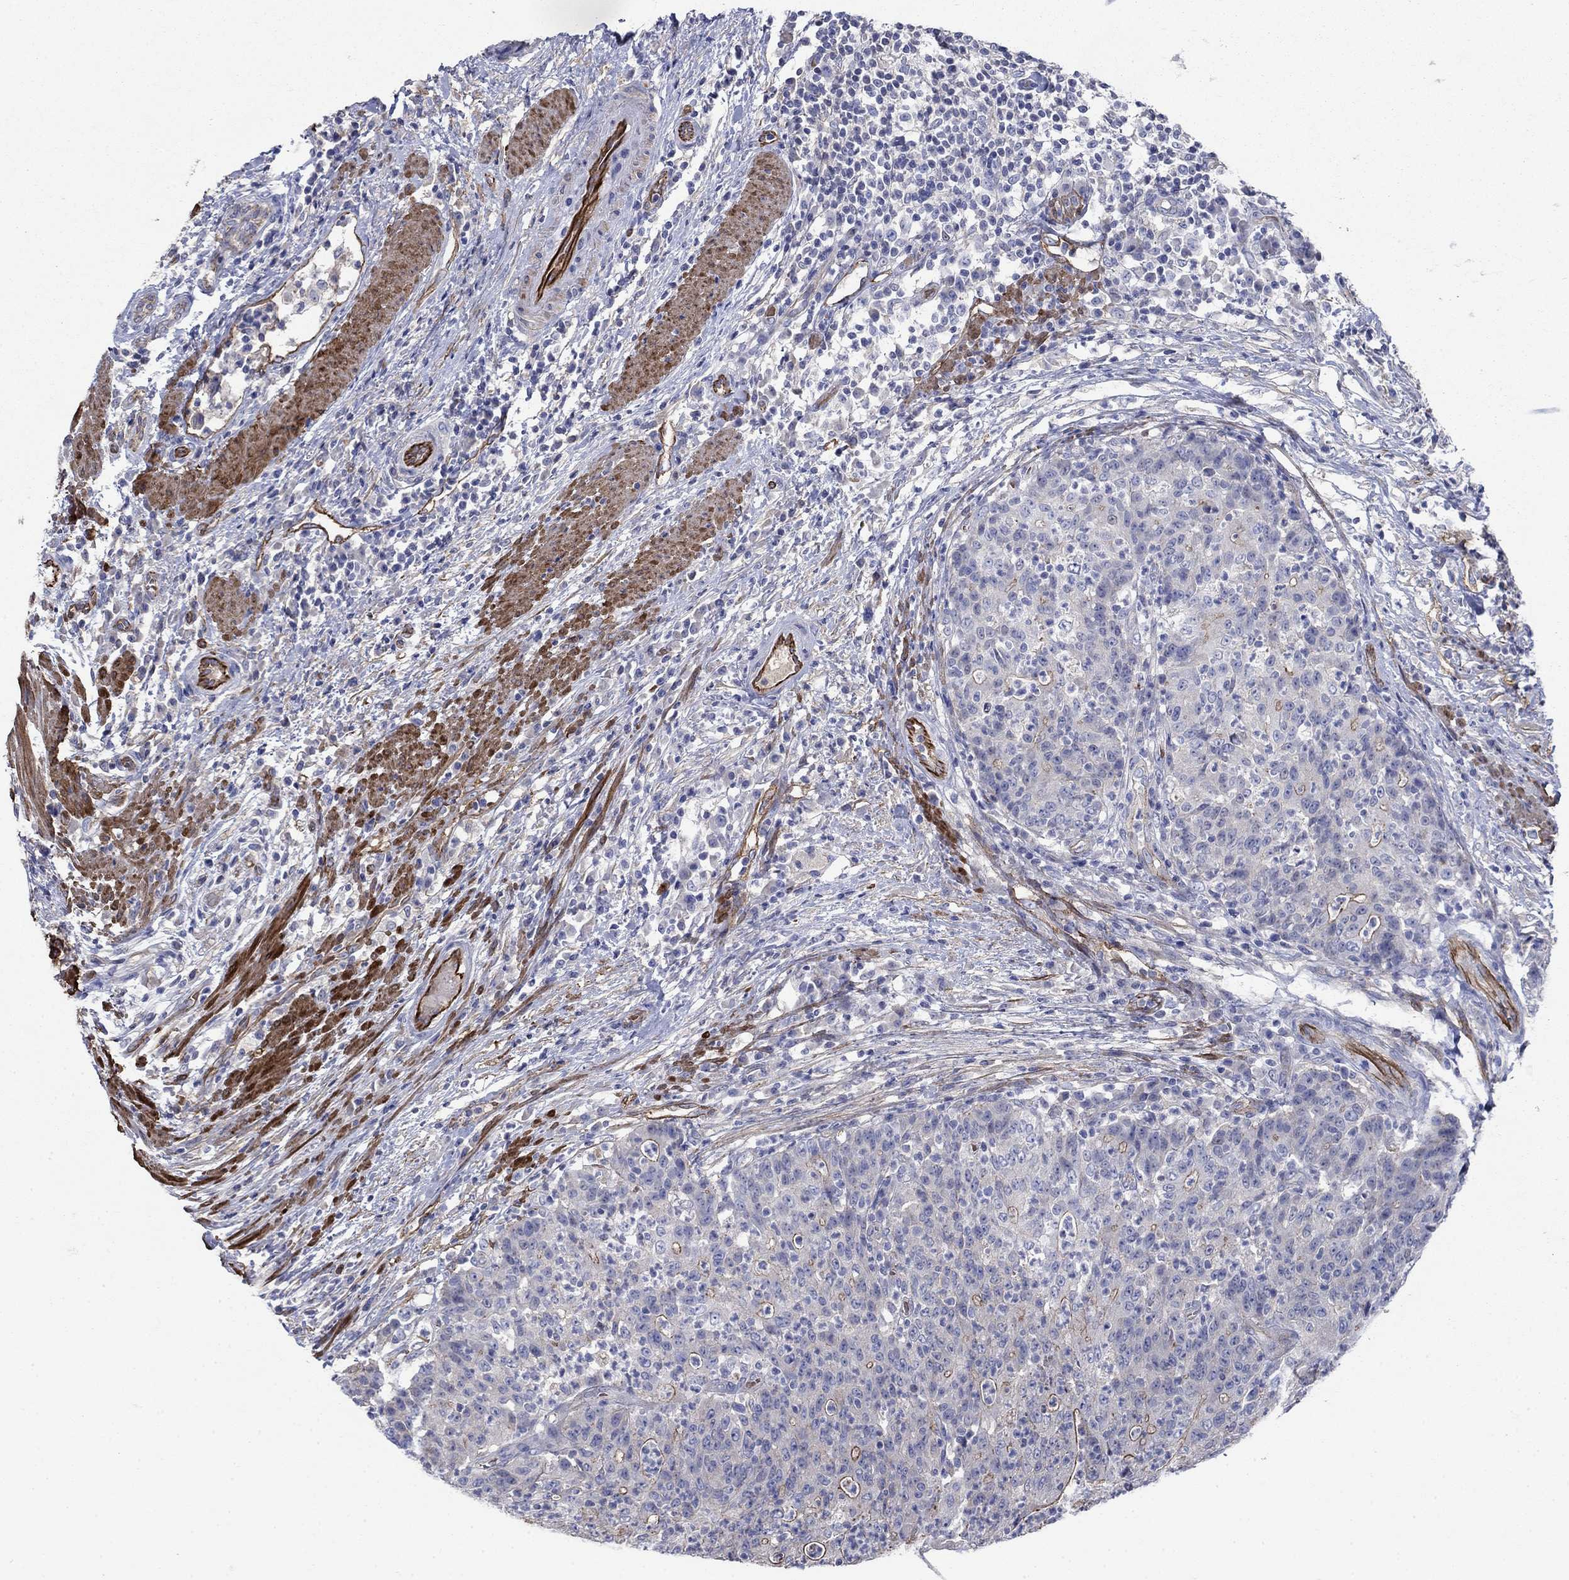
{"staining": {"intensity": "strong", "quantity": "<25%", "location": "cytoplasmic/membranous"}, "tissue": "colorectal cancer", "cell_type": "Tumor cells", "image_type": "cancer", "snomed": [{"axis": "morphology", "description": "Adenocarcinoma, NOS"}, {"axis": "topography", "description": "Colon"}], "caption": "Colorectal adenocarcinoma tissue reveals strong cytoplasmic/membranous expression in approximately <25% of tumor cells, visualized by immunohistochemistry. The protein of interest is shown in brown color, while the nuclei are stained blue.", "gene": "FLNC", "patient": {"sex": "male", "age": 70}}